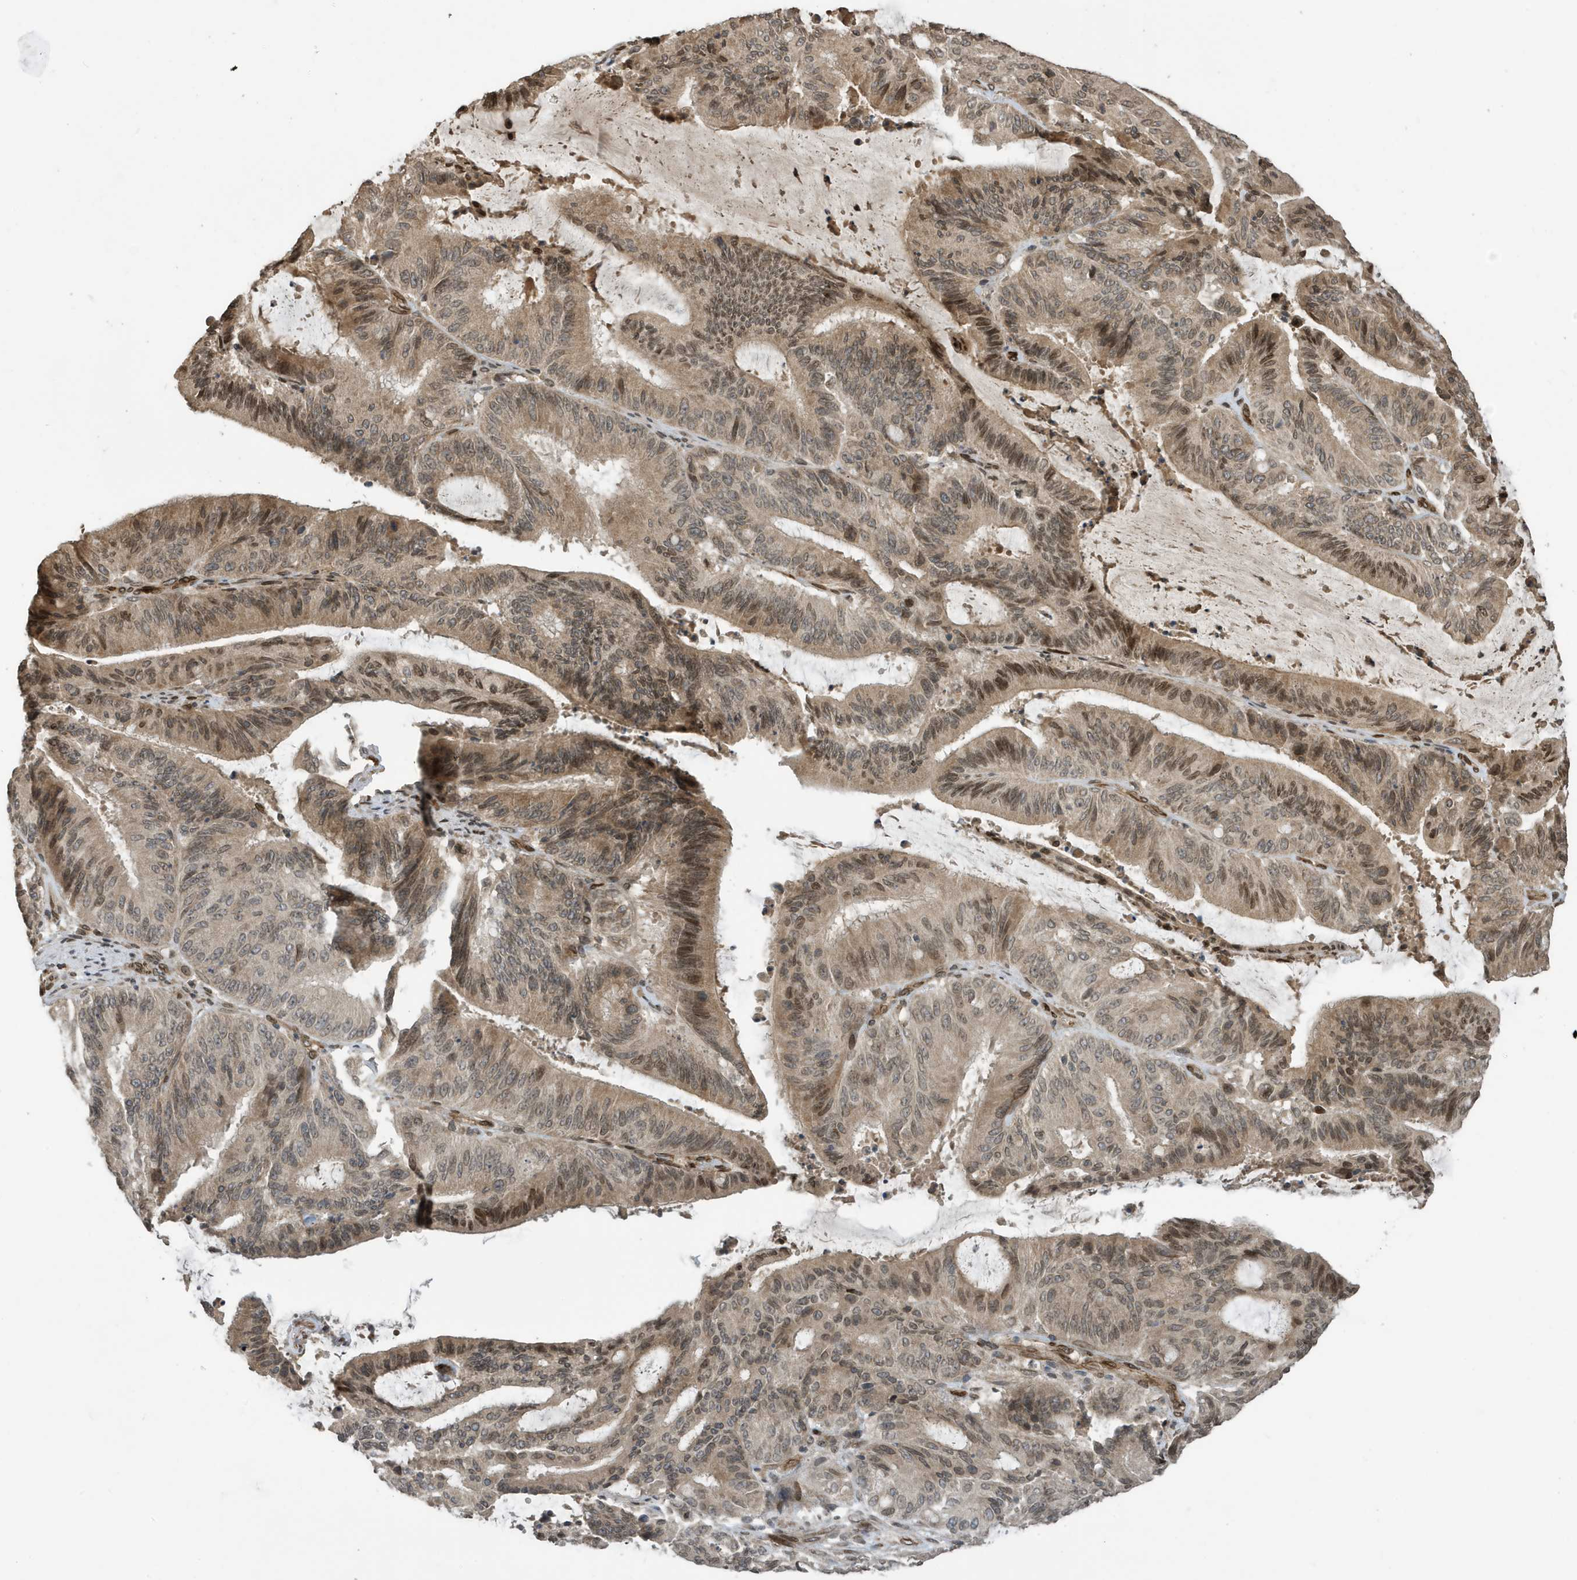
{"staining": {"intensity": "moderate", "quantity": "25%-75%", "location": "nuclear"}, "tissue": "liver cancer", "cell_type": "Tumor cells", "image_type": "cancer", "snomed": [{"axis": "morphology", "description": "Normal tissue, NOS"}, {"axis": "morphology", "description": "Cholangiocarcinoma"}, {"axis": "topography", "description": "Liver"}, {"axis": "topography", "description": "Peripheral nerve tissue"}], "caption": "Protein staining of liver cholangiocarcinoma tissue shows moderate nuclear expression in approximately 25%-75% of tumor cells. (IHC, brightfield microscopy, high magnification).", "gene": "DUSP18", "patient": {"sex": "female", "age": 73}}